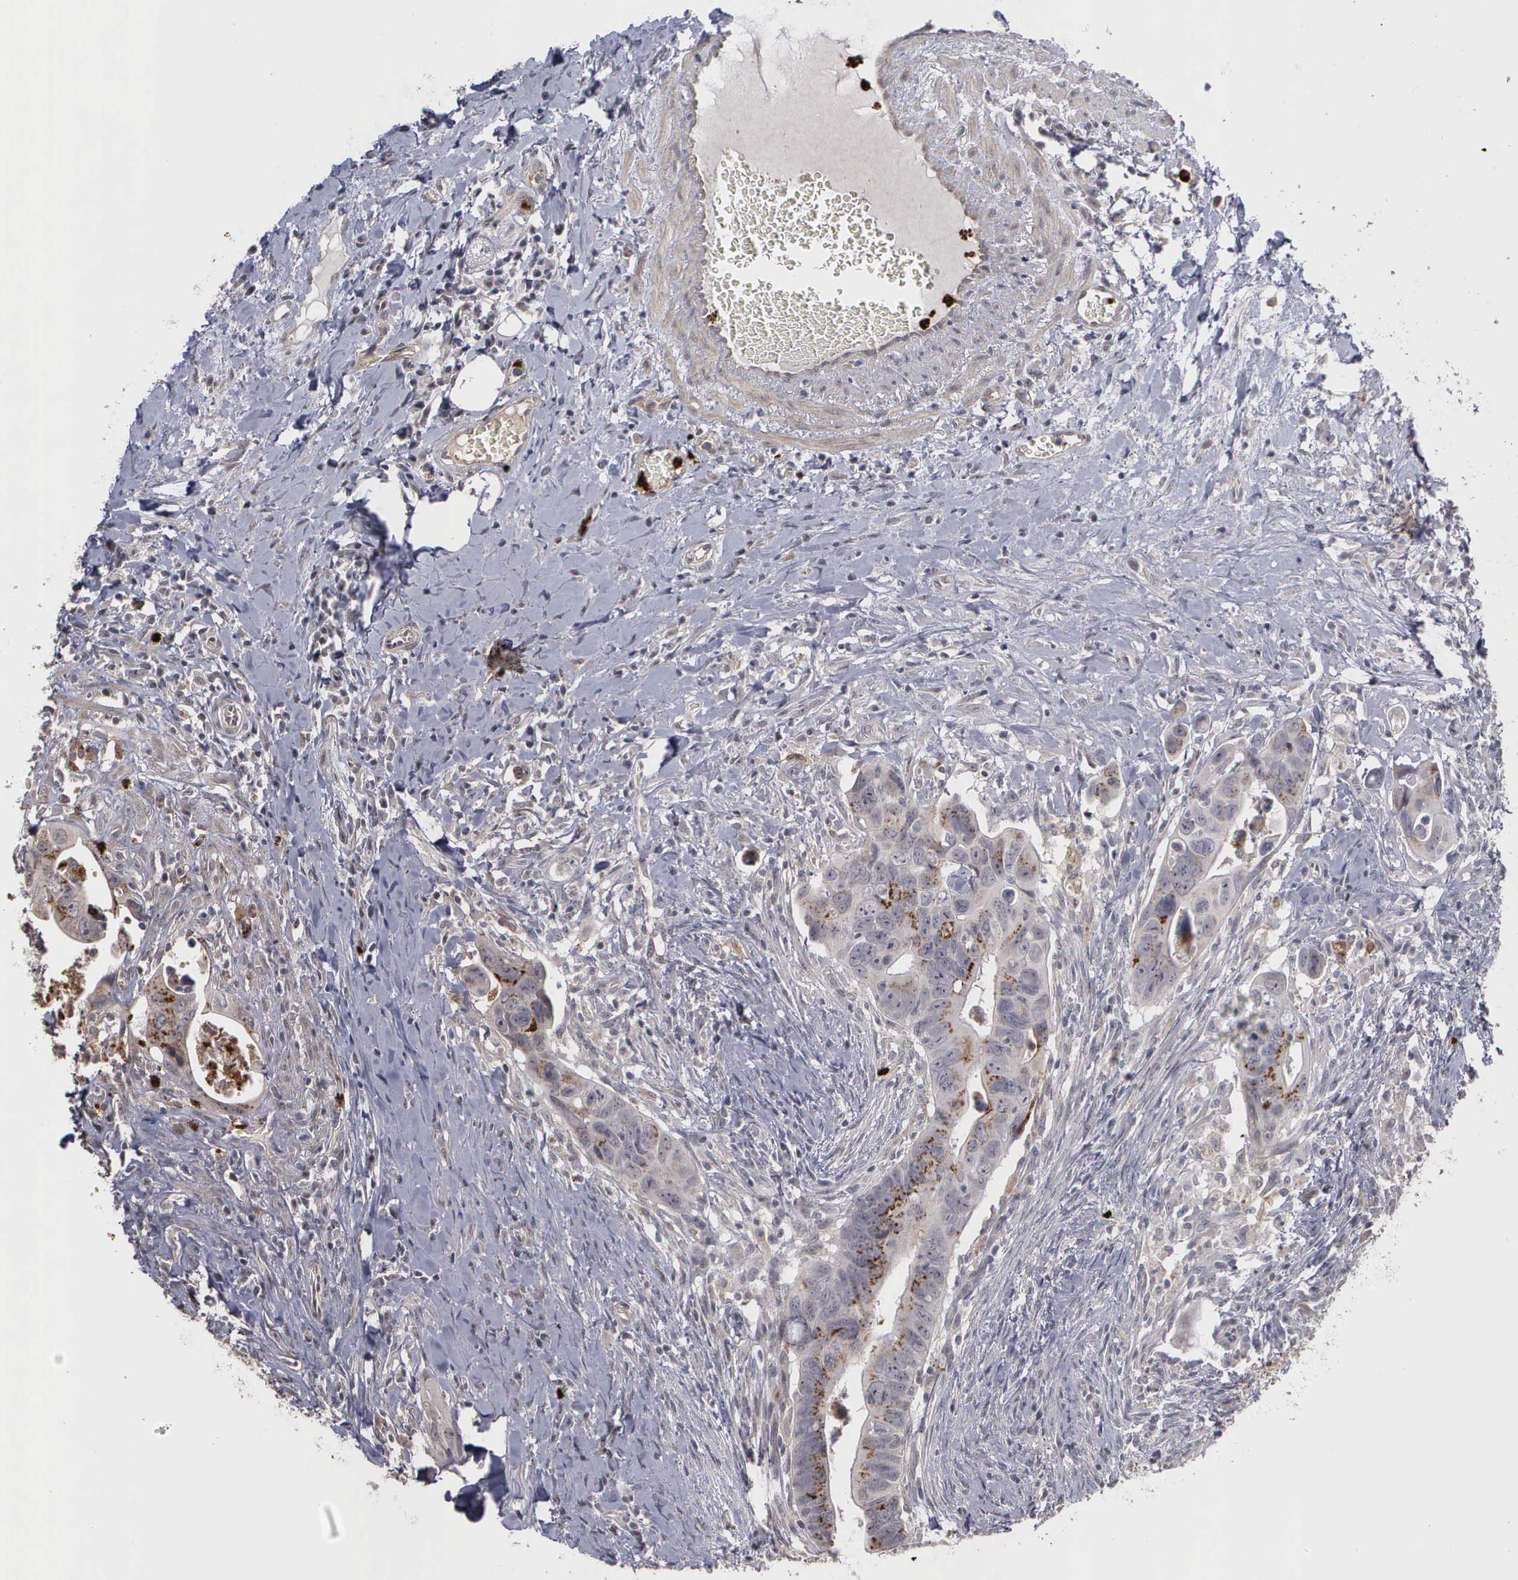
{"staining": {"intensity": "moderate", "quantity": "25%-75%", "location": "cytoplasmic/membranous"}, "tissue": "colorectal cancer", "cell_type": "Tumor cells", "image_type": "cancer", "snomed": [{"axis": "morphology", "description": "Adenocarcinoma, NOS"}, {"axis": "topography", "description": "Rectum"}], "caption": "Immunohistochemistry (IHC) histopathology image of neoplastic tissue: colorectal adenocarcinoma stained using IHC displays medium levels of moderate protein expression localized specifically in the cytoplasmic/membranous of tumor cells, appearing as a cytoplasmic/membranous brown color.", "gene": "MMP9", "patient": {"sex": "male", "age": 53}}